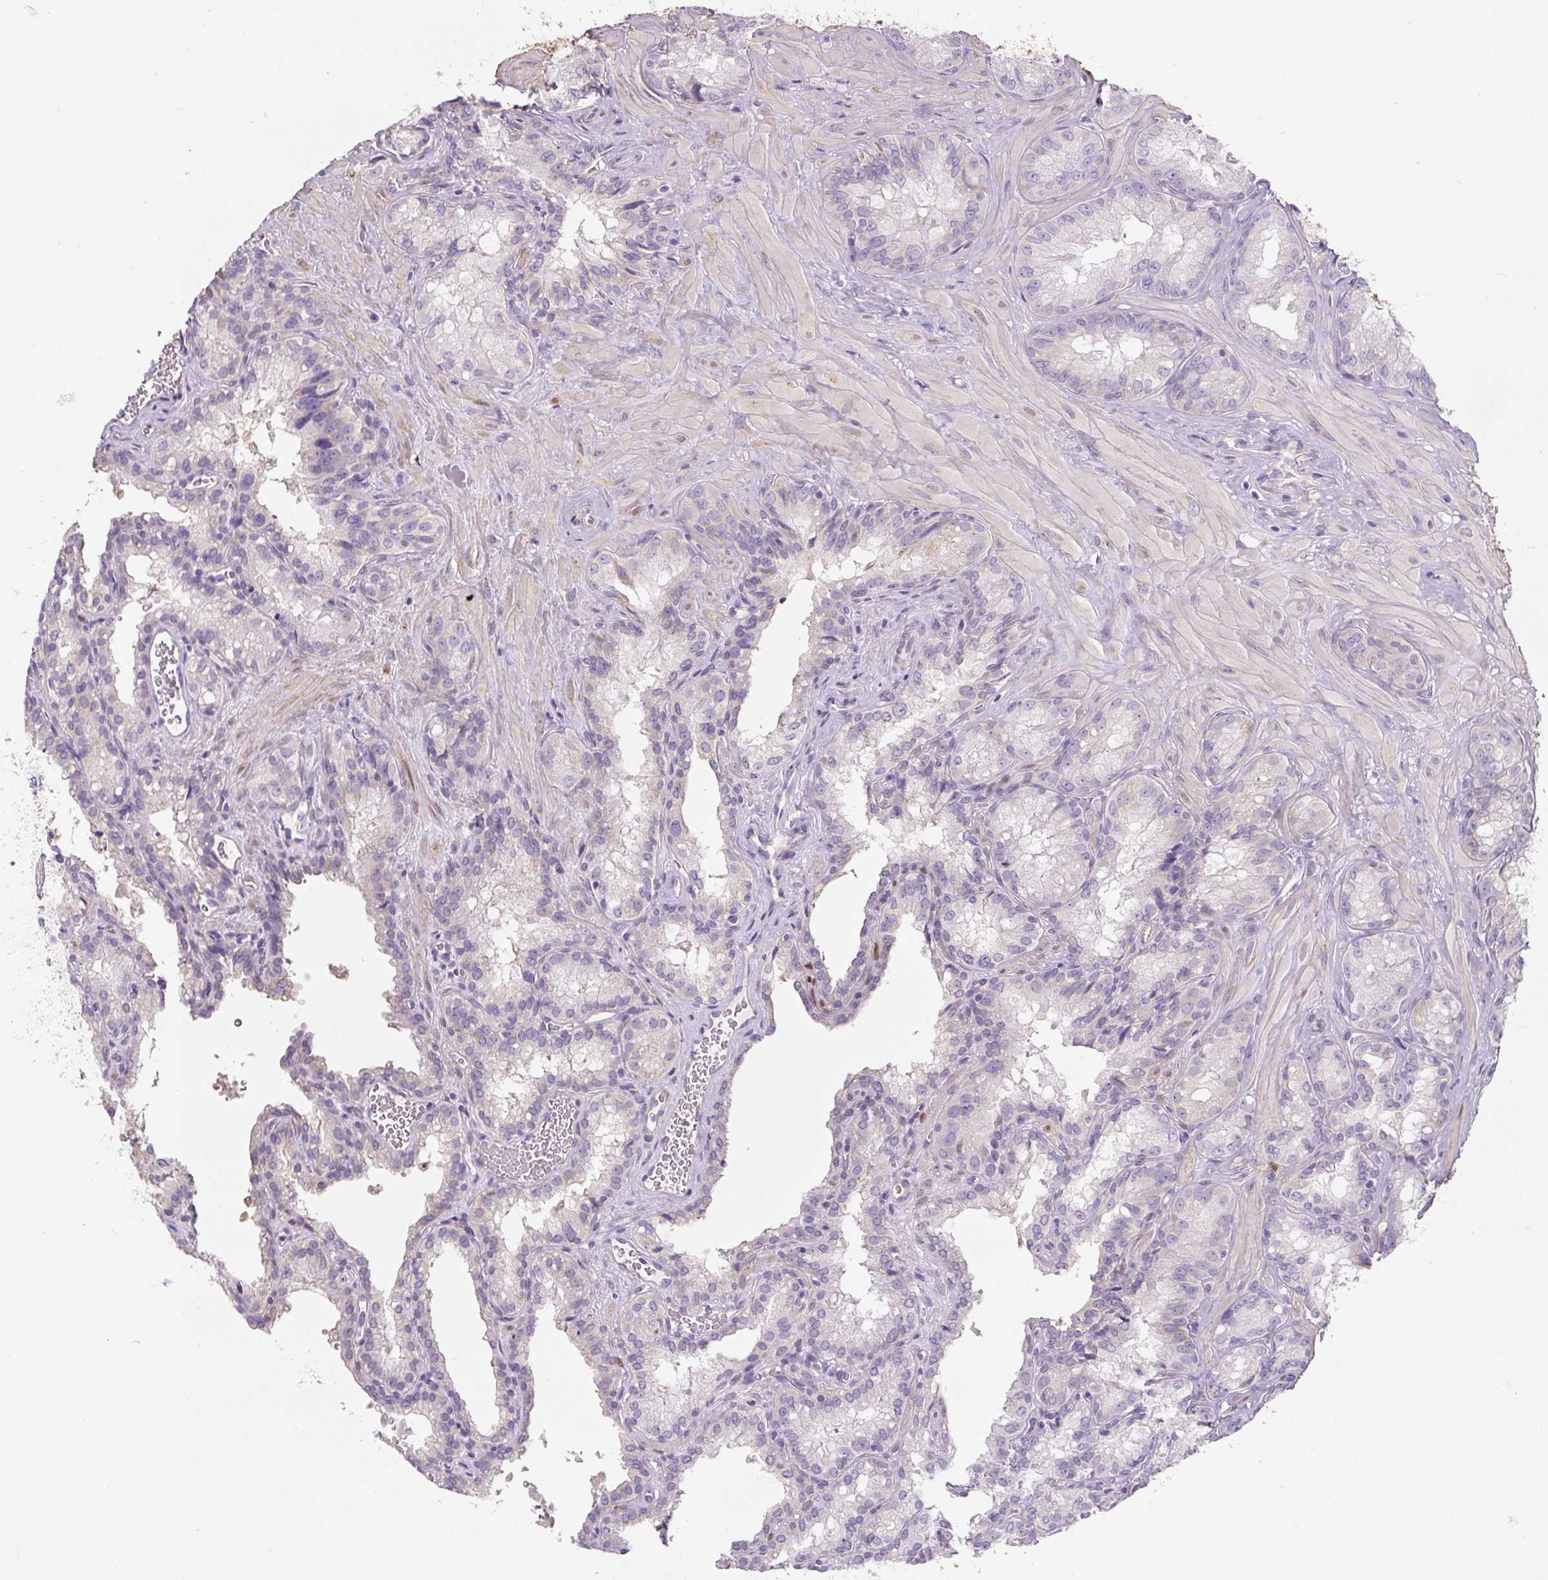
{"staining": {"intensity": "negative", "quantity": "none", "location": "none"}, "tissue": "seminal vesicle", "cell_type": "Glandular cells", "image_type": "normal", "snomed": [{"axis": "morphology", "description": "Normal tissue, NOS"}, {"axis": "topography", "description": "Seminal veicle"}], "caption": "Glandular cells are negative for brown protein staining in unremarkable seminal vesicle.", "gene": "PWWP3B", "patient": {"sex": "male", "age": 47}}